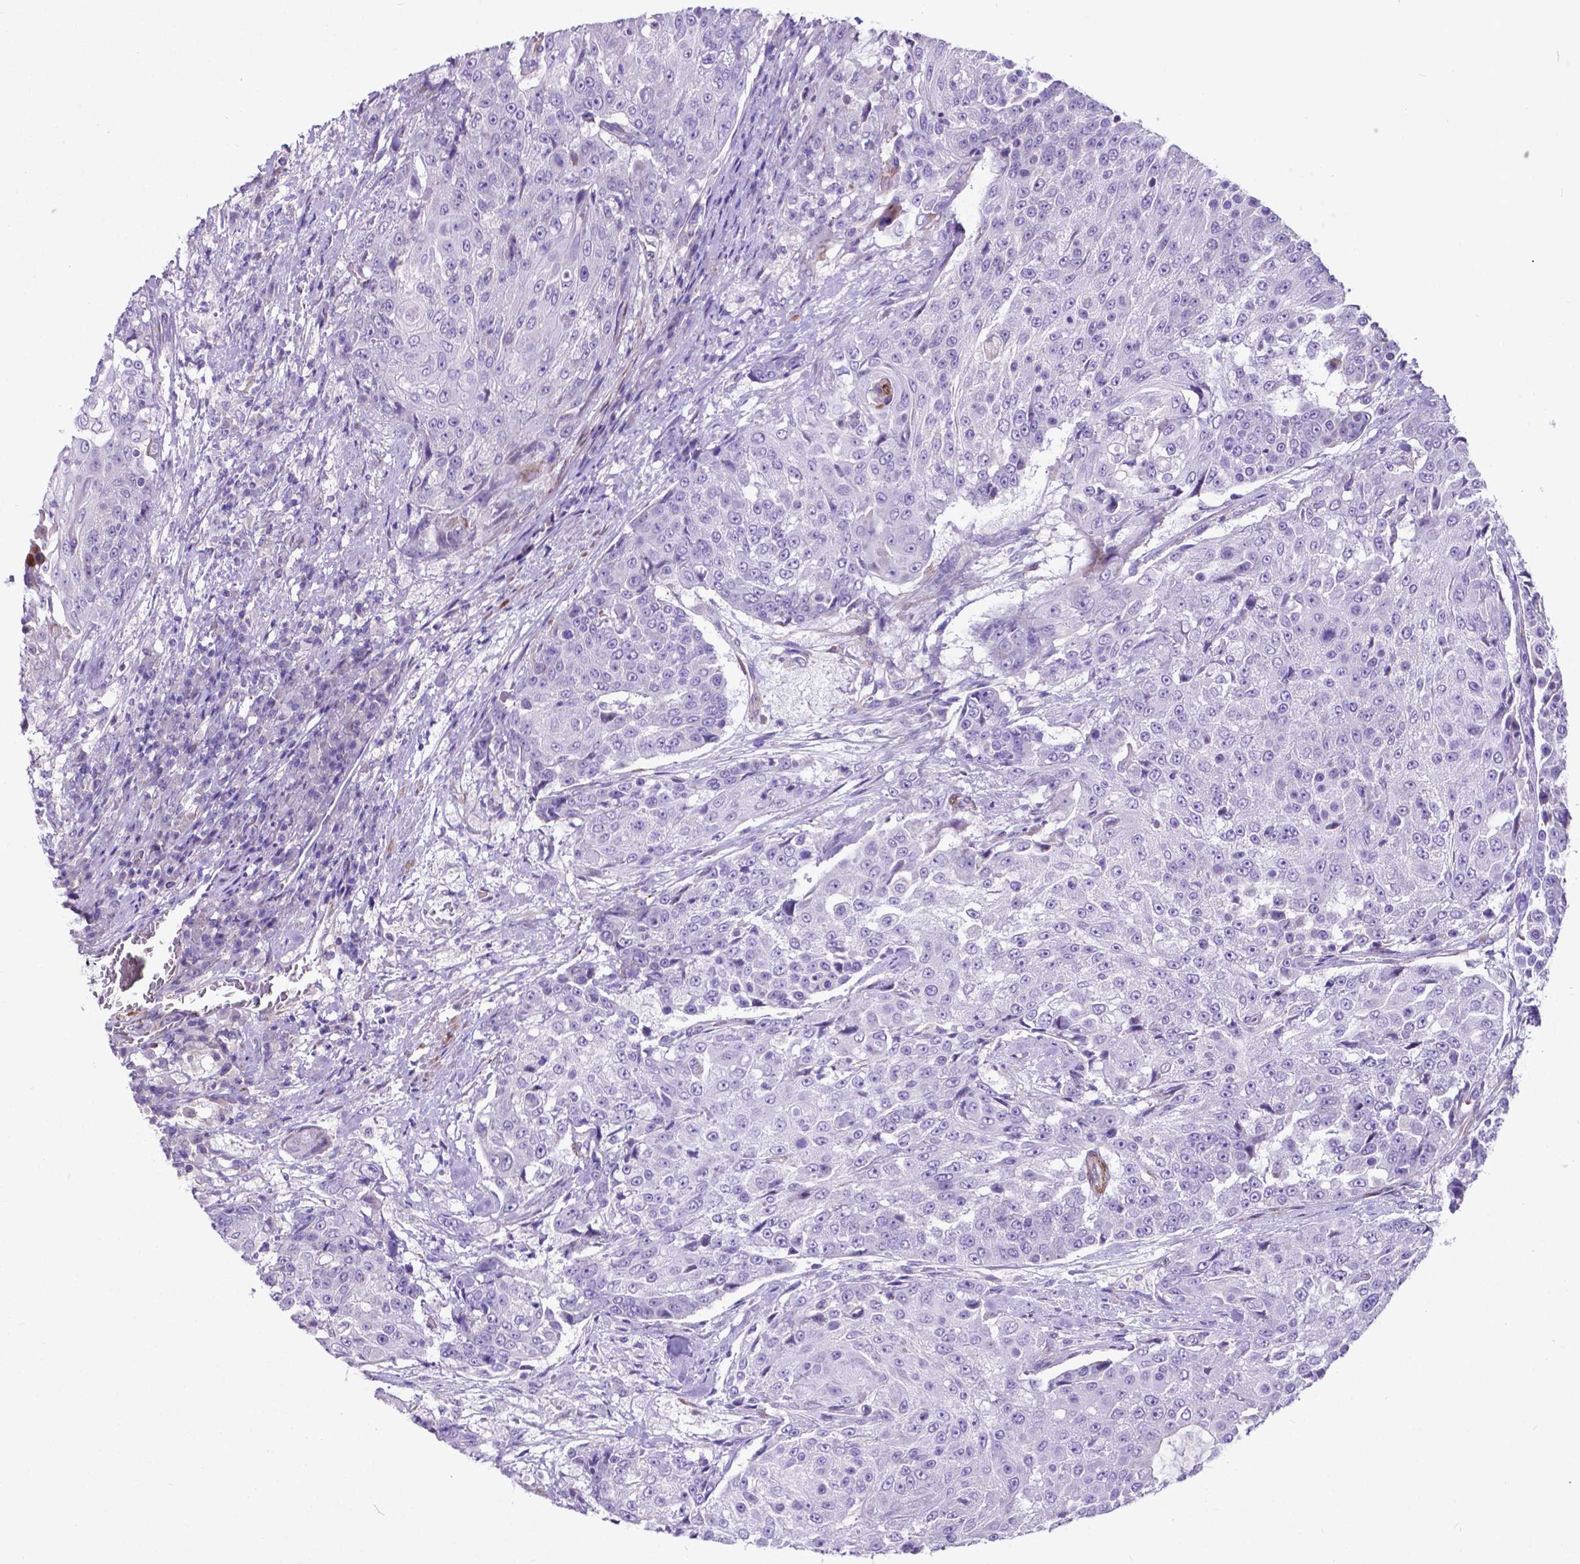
{"staining": {"intensity": "negative", "quantity": "none", "location": "none"}, "tissue": "urothelial cancer", "cell_type": "Tumor cells", "image_type": "cancer", "snomed": [{"axis": "morphology", "description": "Urothelial carcinoma, High grade"}, {"axis": "topography", "description": "Urinary bladder"}], "caption": "IHC image of urothelial carcinoma (high-grade) stained for a protein (brown), which demonstrates no staining in tumor cells.", "gene": "PFKFB4", "patient": {"sex": "female", "age": 63}}